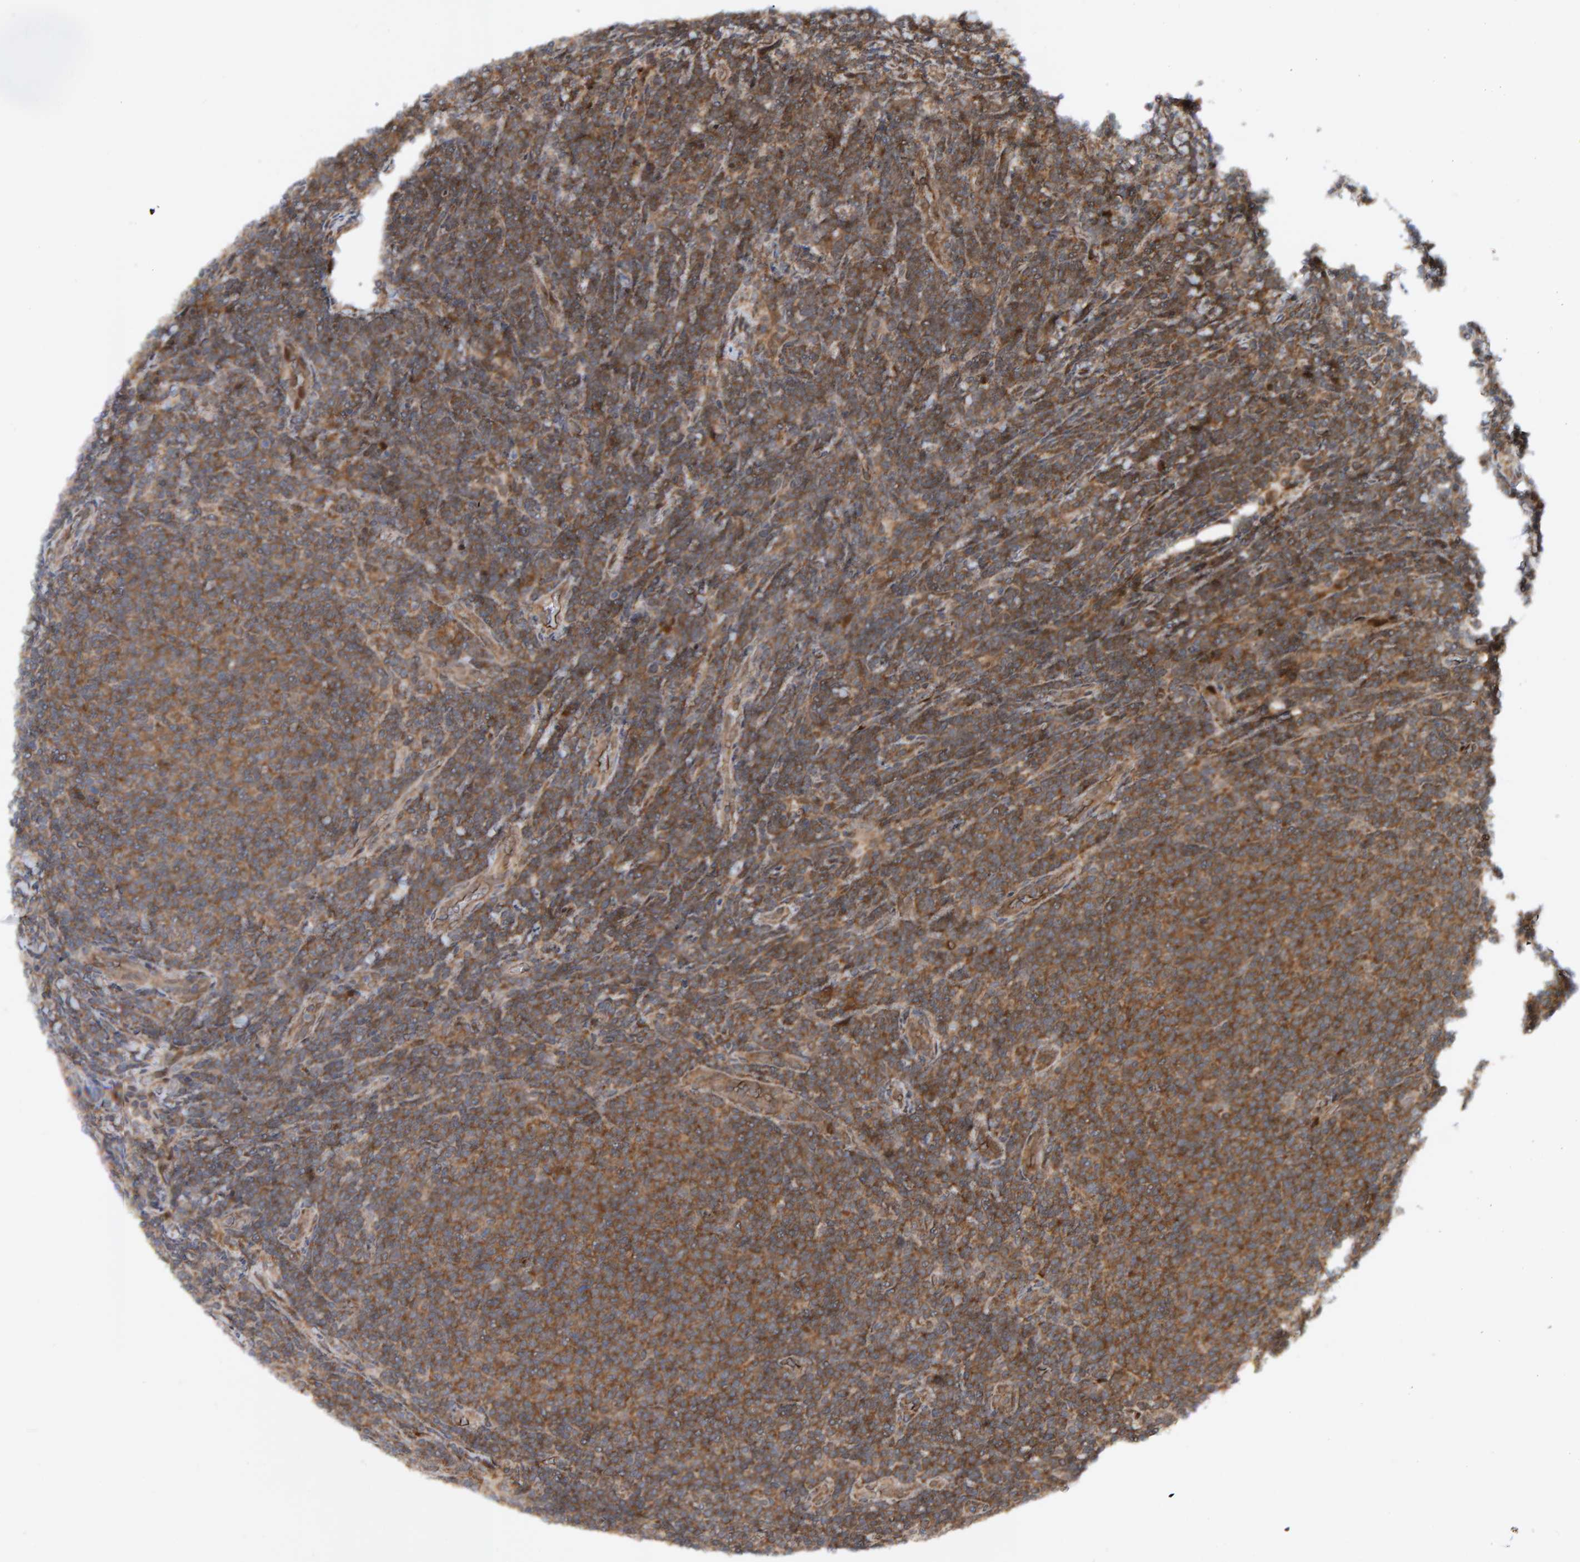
{"staining": {"intensity": "weak", "quantity": ">75%", "location": "cytoplasmic/membranous"}, "tissue": "lymphoma", "cell_type": "Tumor cells", "image_type": "cancer", "snomed": [{"axis": "morphology", "description": "Malignant lymphoma, non-Hodgkin's type, Low grade"}, {"axis": "topography", "description": "Lymph node"}], "caption": "This is a micrograph of immunohistochemistry staining of malignant lymphoma, non-Hodgkin's type (low-grade), which shows weak staining in the cytoplasmic/membranous of tumor cells.", "gene": "ZNF366", "patient": {"sex": "male", "age": 66}}